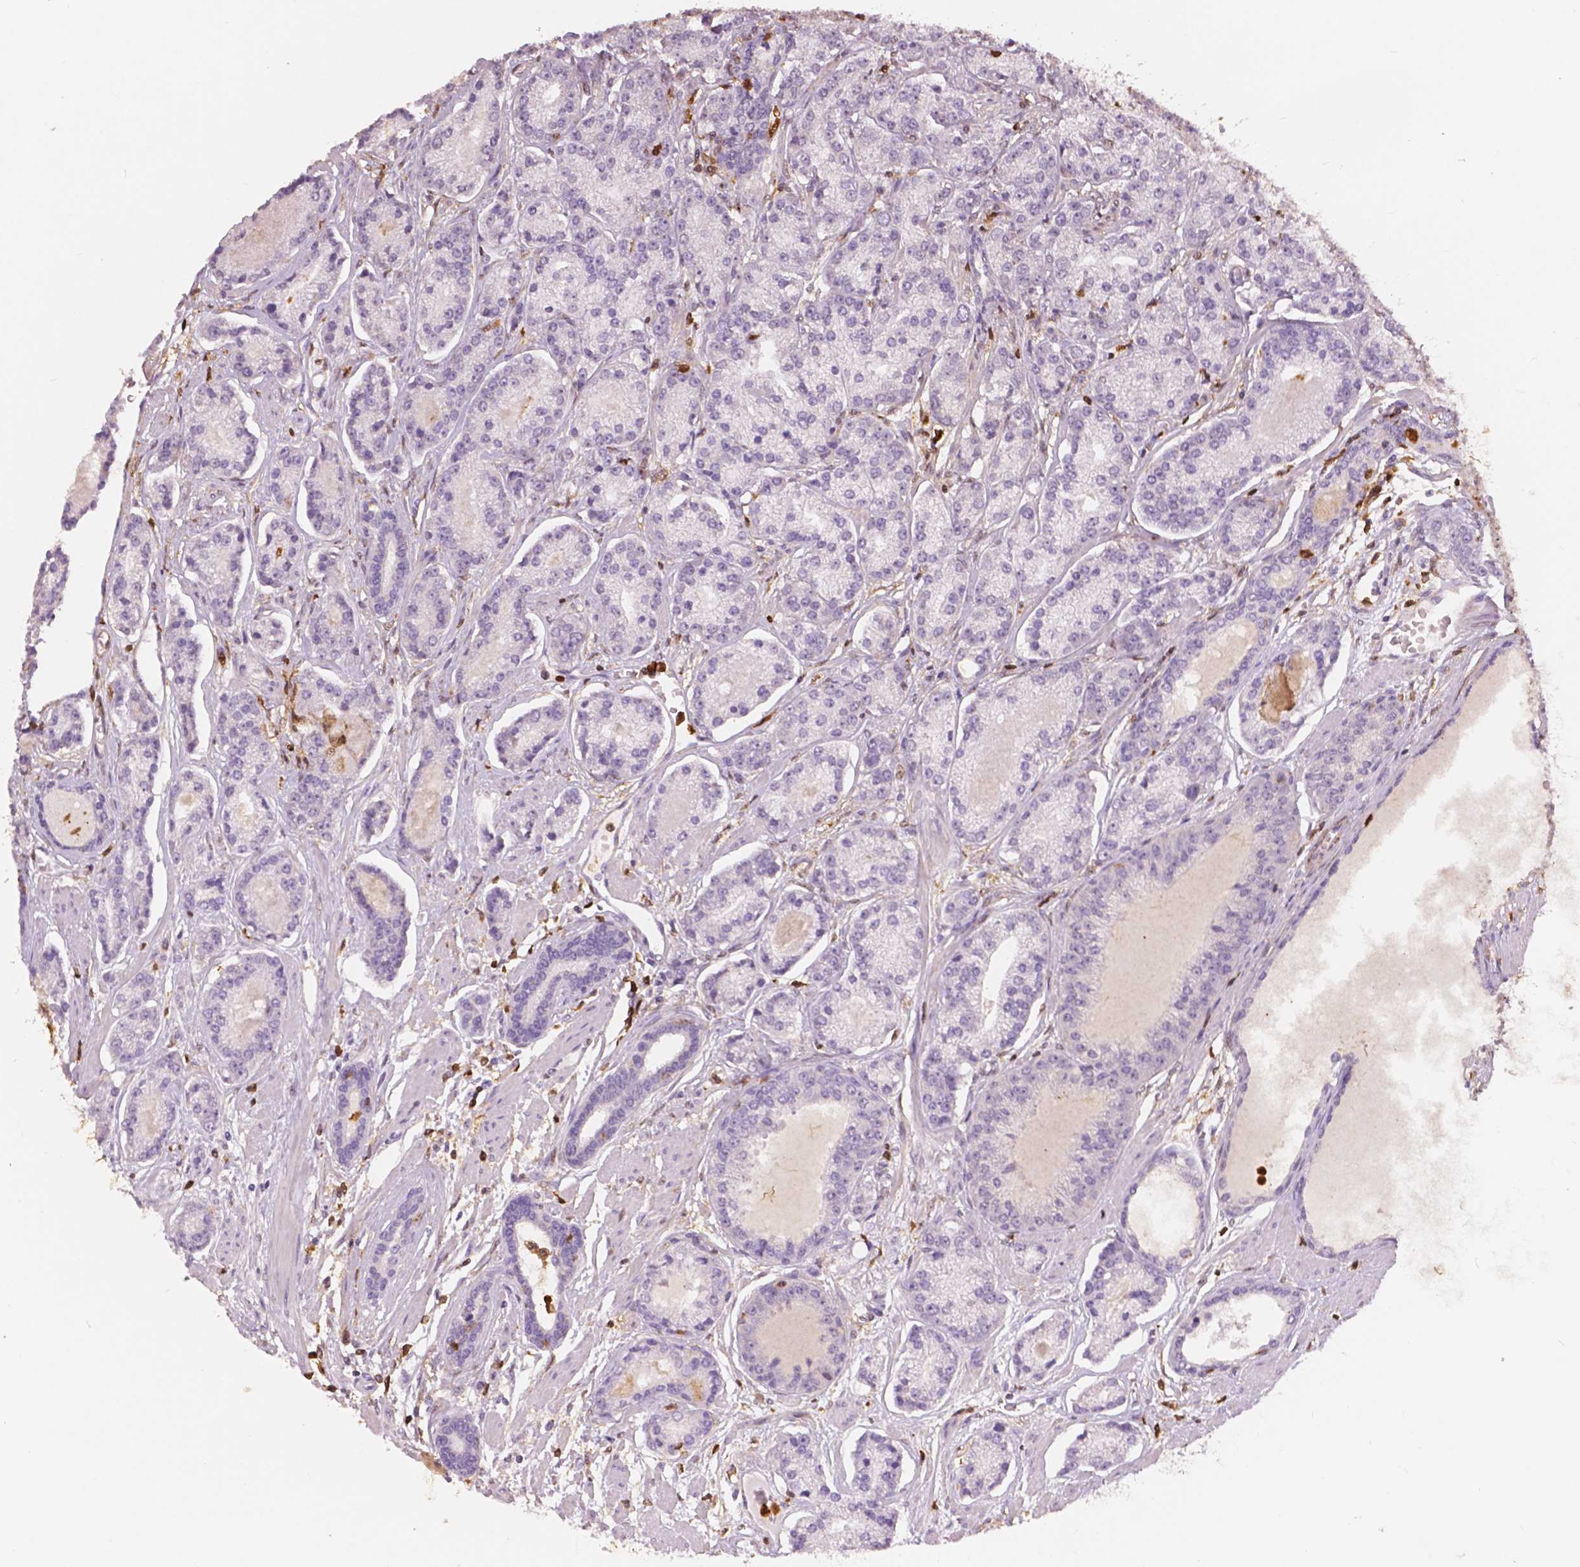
{"staining": {"intensity": "negative", "quantity": "none", "location": "none"}, "tissue": "prostate cancer", "cell_type": "Tumor cells", "image_type": "cancer", "snomed": [{"axis": "morphology", "description": "Adenocarcinoma, NOS"}, {"axis": "topography", "description": "Prostate"}], "caption": "Immunohistochemistry (IHC) photomicrograph of neoplastic tissue: adenocarcinoma (prostate) stained with DAB exhibits no significant protein expression in tumor cells.", "gene": "S100A4", "patient": {"sex": "male", "age": 64}}